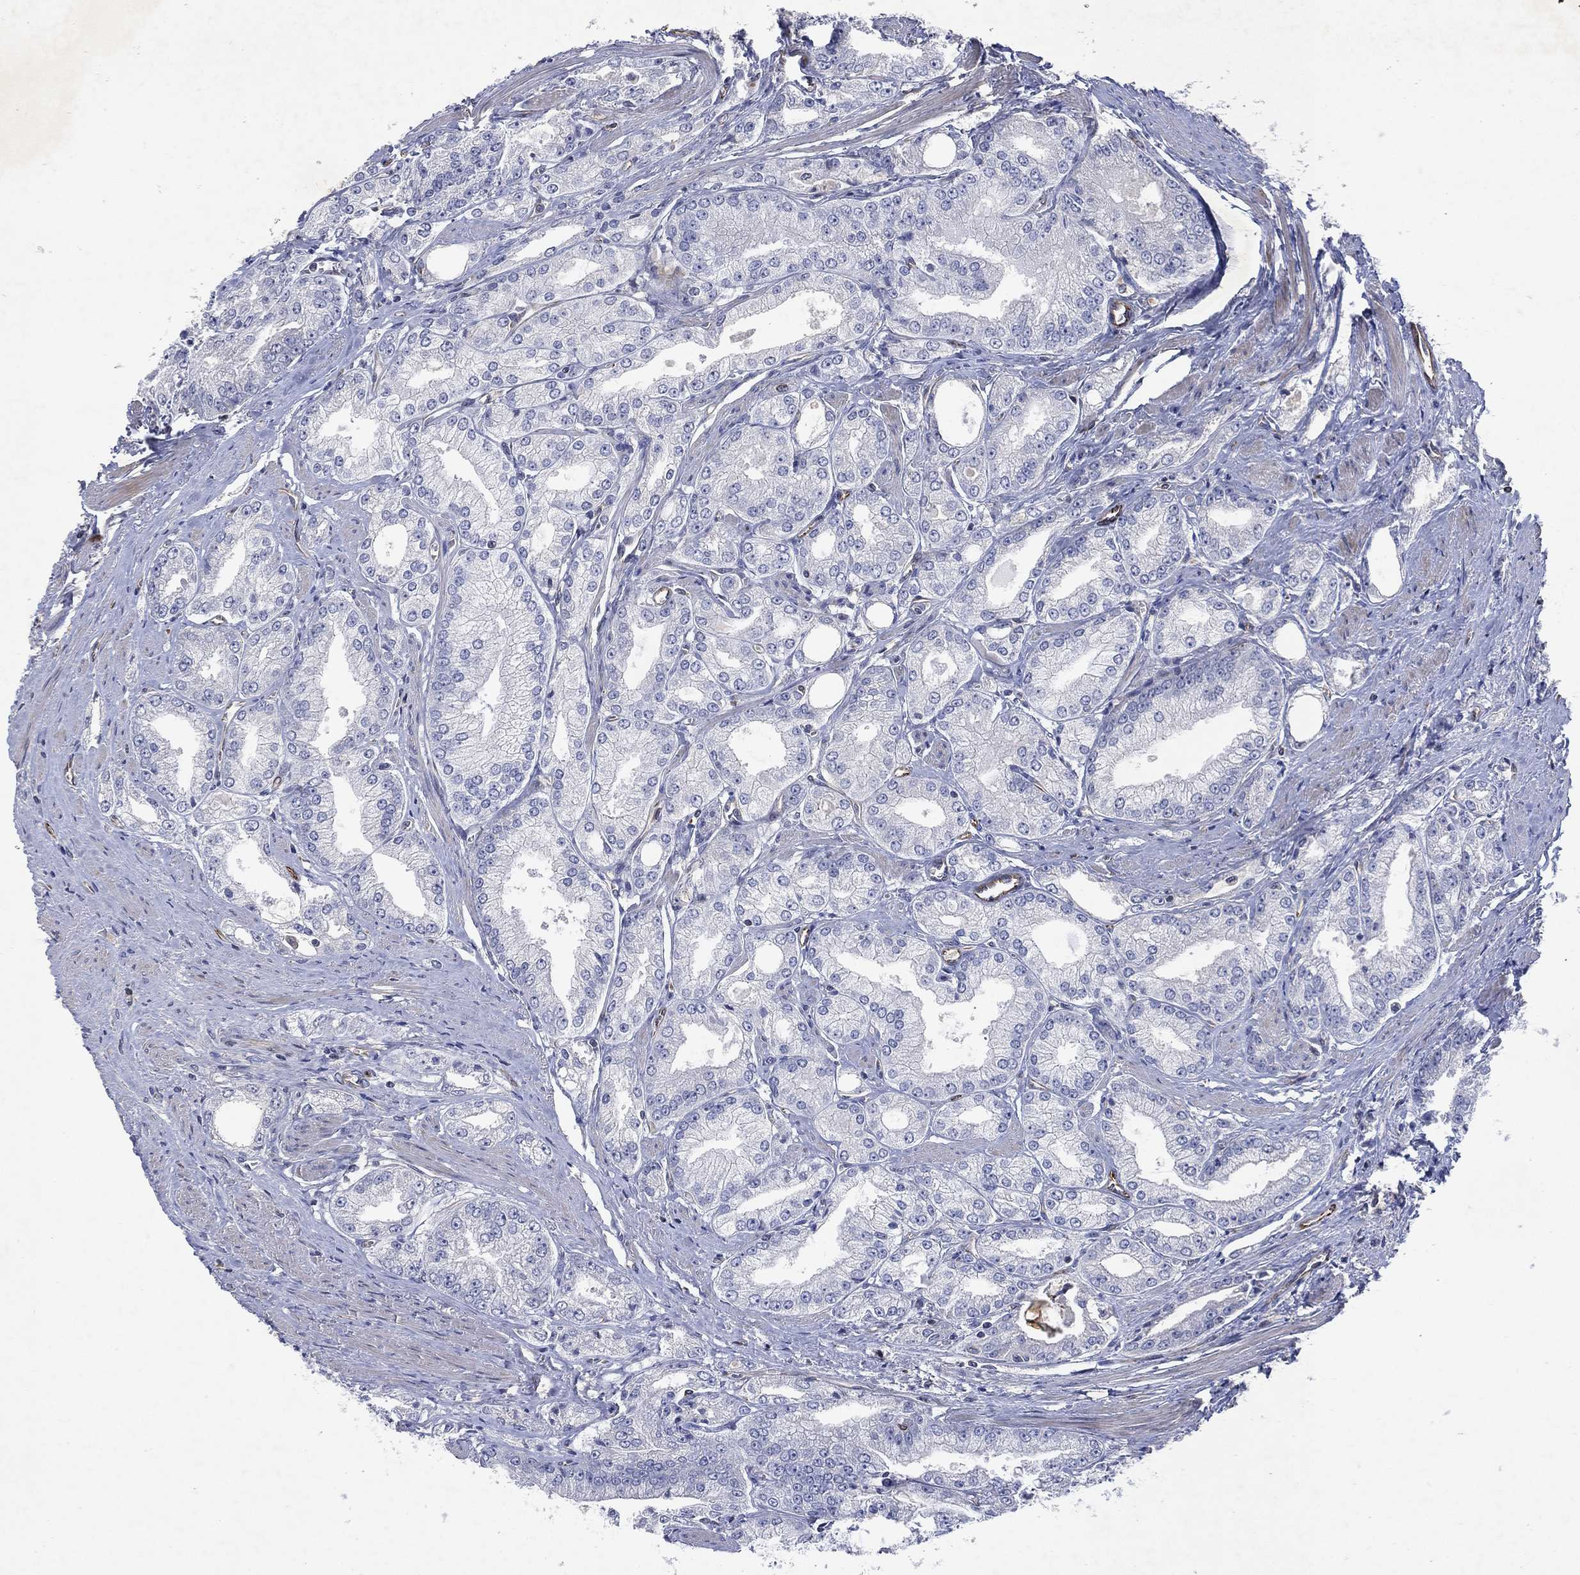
{"staining": {"intensity": "negative", "quantity": "none", "location": "none"}, "tissue": "prostate cancer", "cell_type": "Tumor cells", "image_type": "cancer", "snomed": [{"axis": "morphology", "description": "Adenocarcinoma, NOS"}, {"axis": "morphology", "description": "Adenocarcinoma, High grade"}, {"axis": "topography", "description": "Prostate"}], "caption": "There is no significant positivity in tumor cells of prostate cancer (adenocarcinoma (high-grade)). The staining was performed using DAB to visualize the protein expression in brown, while the nuclei were stained in blue with hematoxylin (Magnification: 20x).", "gene": "FLI1", "patient": {"sex": "male", "age": 70}}